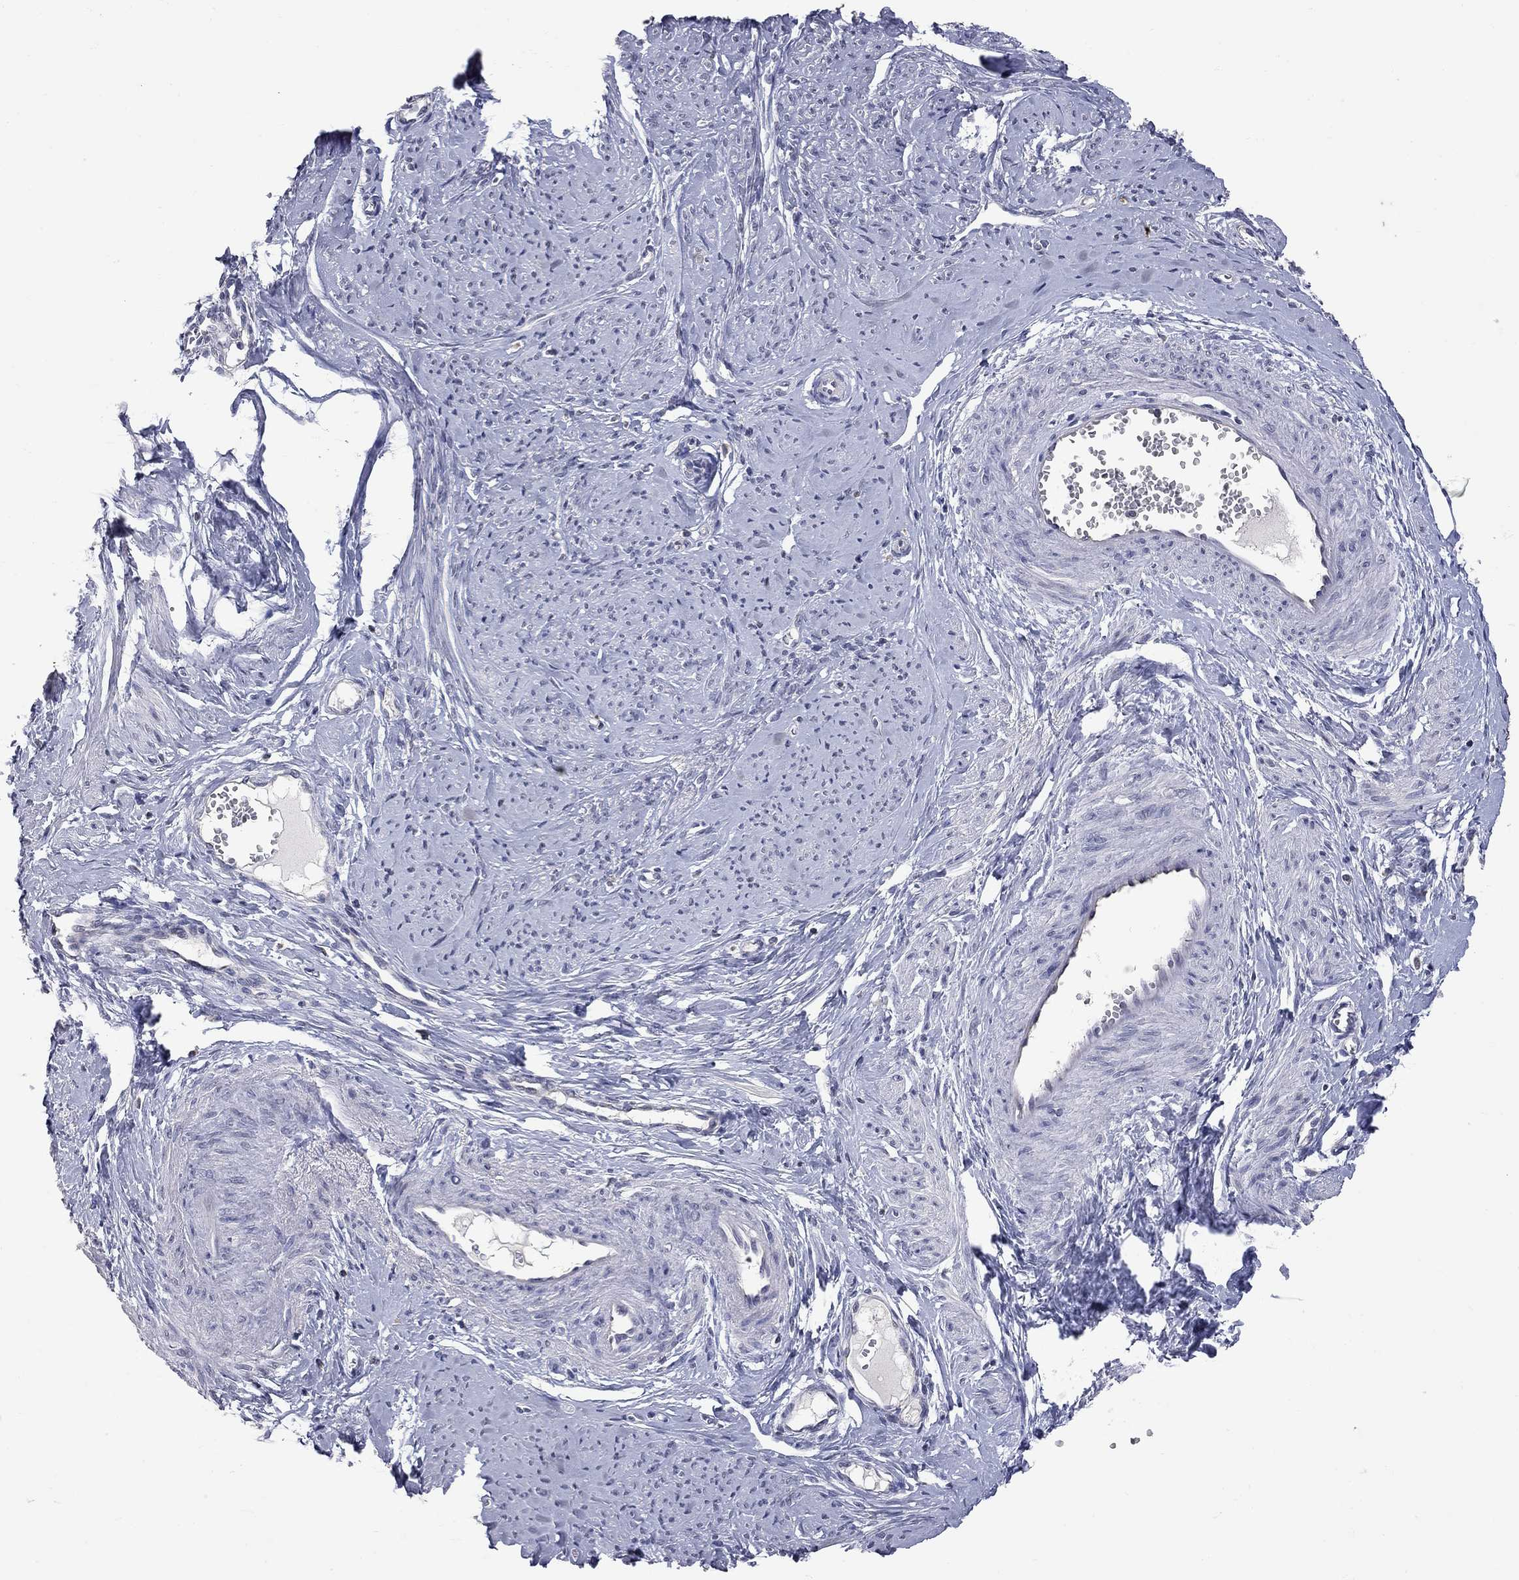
{"staining": {"intensity": "moderate", "quantity": "<25%", "location": "cytoplasmic/membranous"}, "tissue": "smooth muscle", "cell_type": "Smooth muscle cells", "image_type": "normal", "snomed": [{"axis": "morphology", "description": "Normal tissue, NOS"}, {"axis": "topography", "description": "Smooth muscle"}], "caption": "Unremarkable smooth muscle displays moderate cytoplasmic/membranous expression in about <25% of smooth muscle cells, visualized by immunohistochemistry. Immunohistochemistry stains the protein of interest in brown and the nuclei are stained blue.", "gene": "NOS2", "patient": {"sex": "female", "age": 48}}